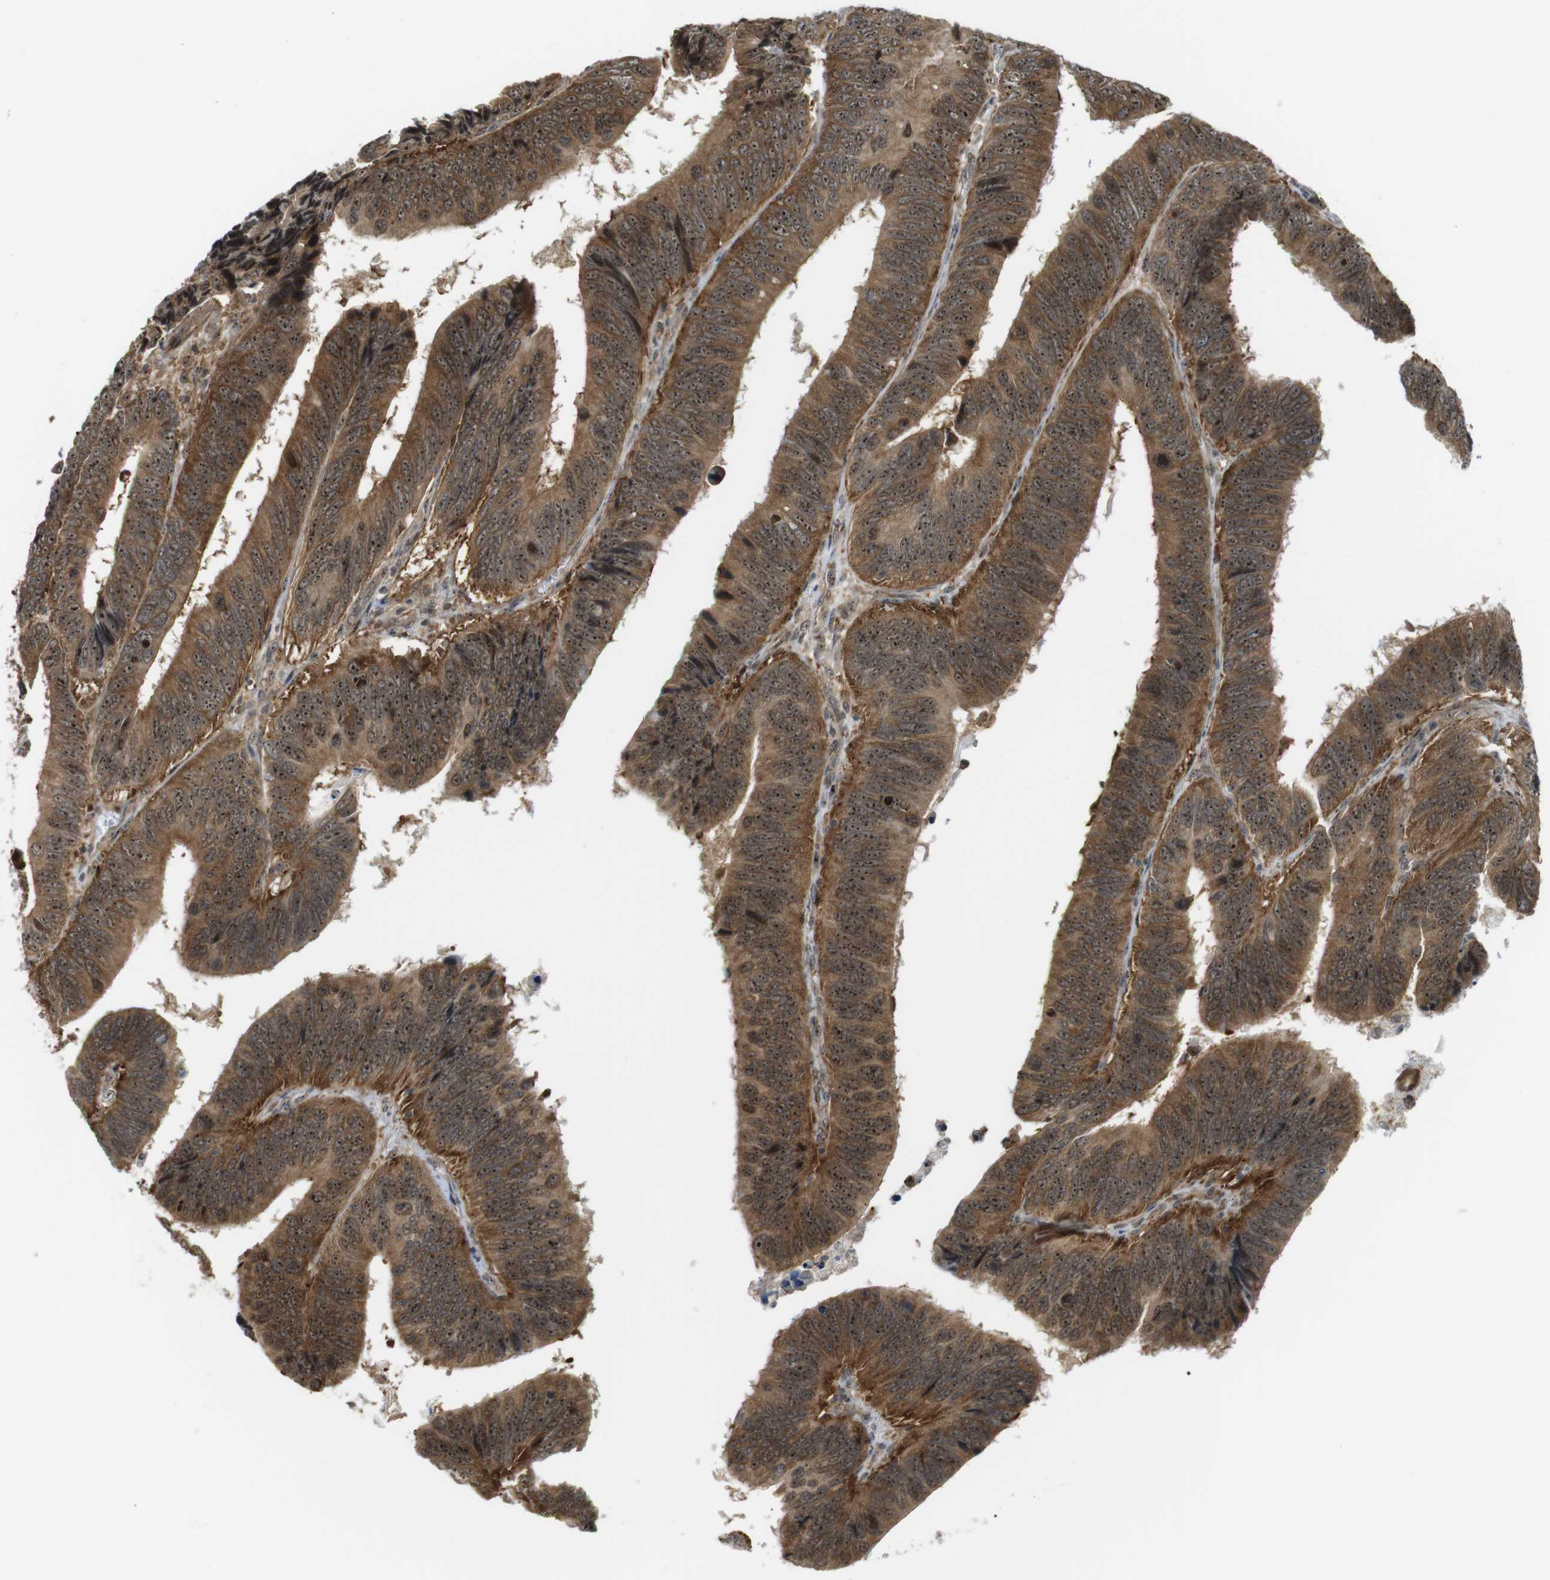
{"staining": {"intensity": "strong", "quantity": ">75%", "location": "cytoplasmic/membranous,nuclear"}, "tissue": "colorectal cancer", "cell_type": "Tumor cells", "image_type": "cancer", "snomed": [{"axis": "morphology", "description": "Adenocarcinoma, NOS"}, {"axis": "topography", "description": "Colon"}], "caption": "Adenocarcinoma (colorectal) stained for a protein (brown) displays strong cytoplasmic/membranous and nuclear positive staining in about >75% of tumor cells.", "gene": "CC2D1A", "patient": {"sex": "male", "age": 72}}